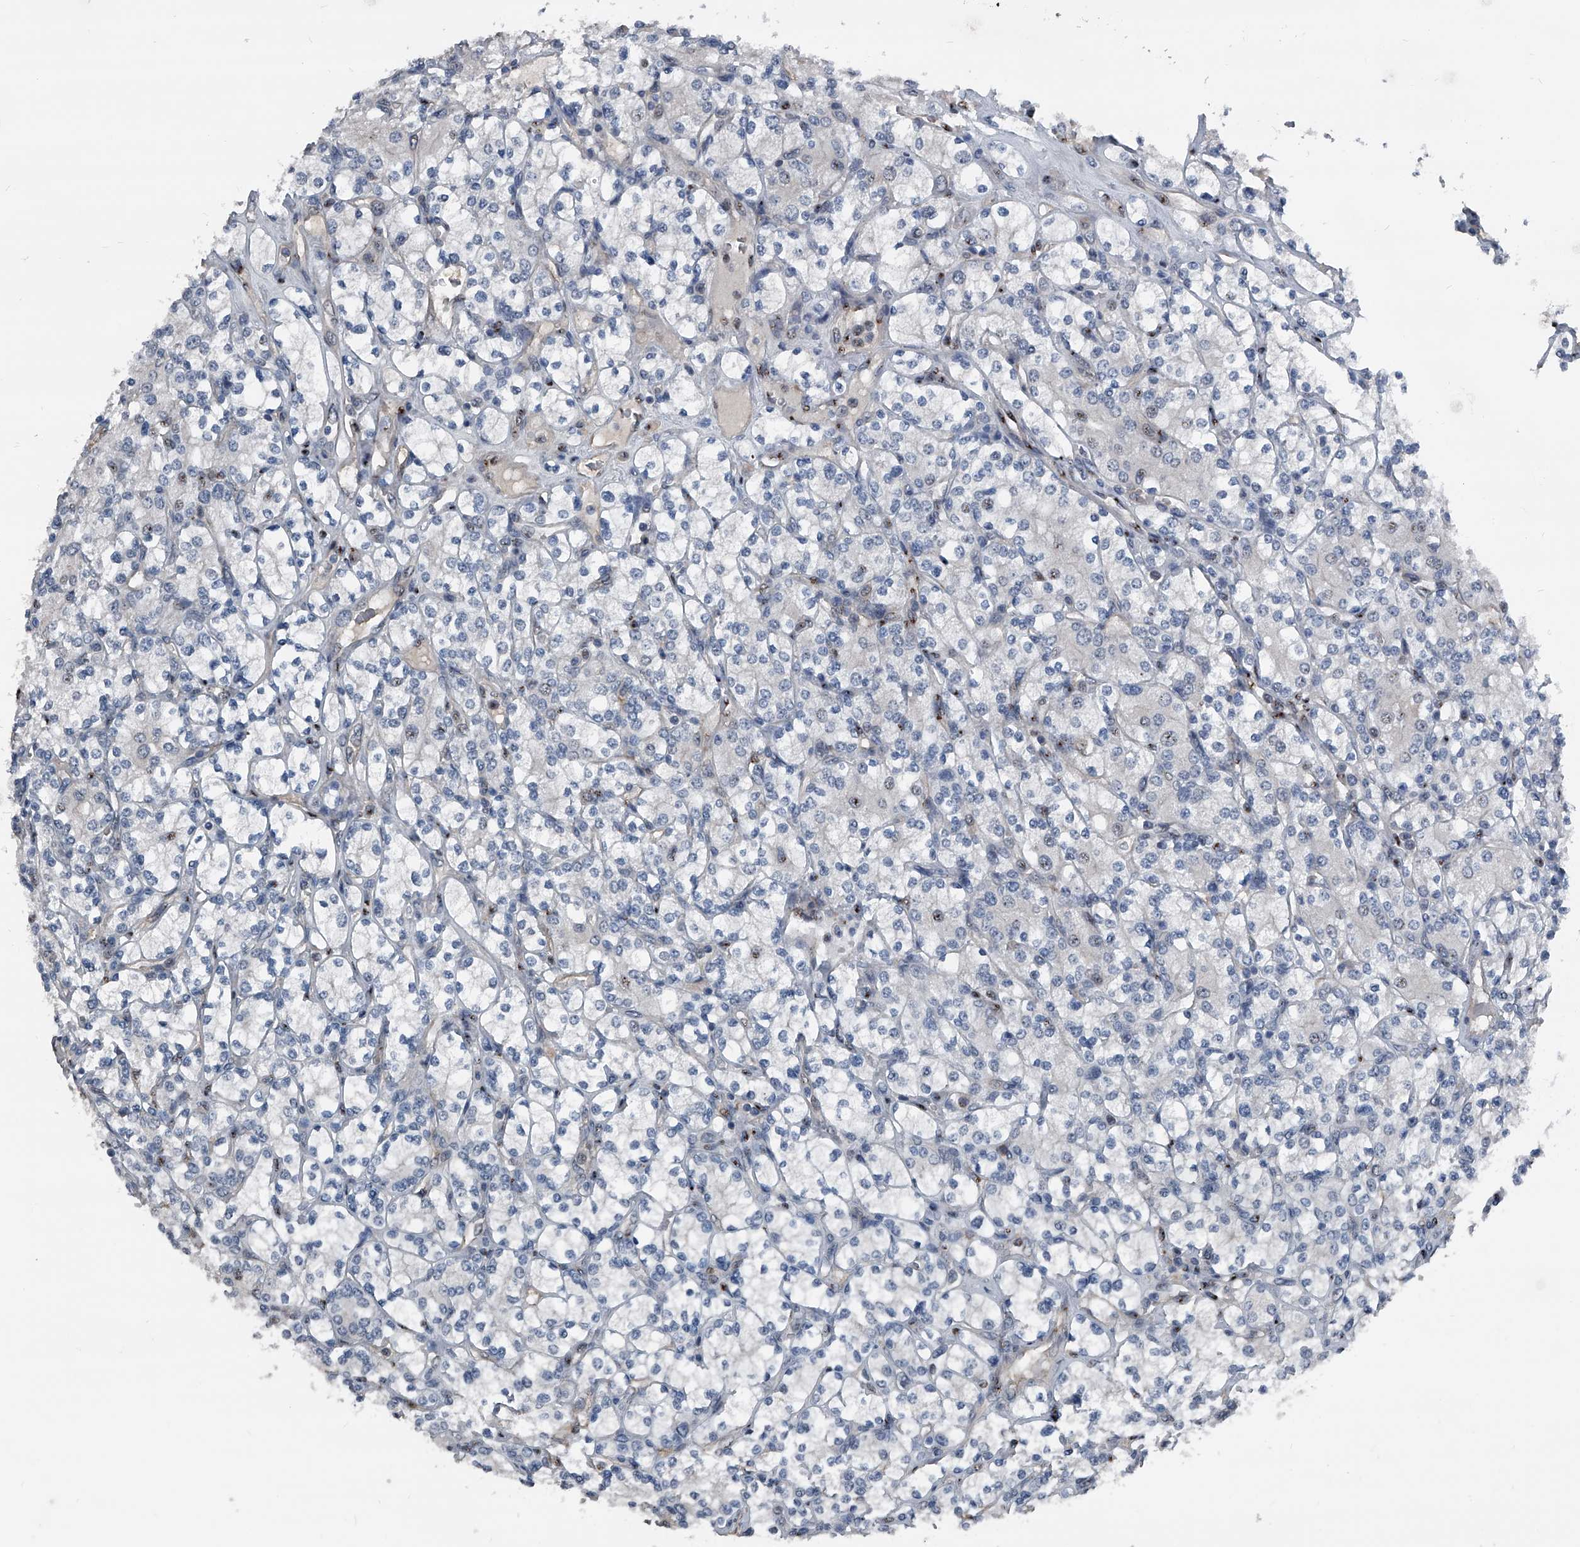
{"staining": {"intensity": "negative", "quantity": "none", "location": "none"}, "tissue": "renal cancer", "cell_type": "Tumor cells", "image_type": "cancer", "snomed": [{"axis": "morphology", "description": "Adenocarcinoma, NOS"}, {"axis": "topography", "description": "Kidney"}], "caption": "Immunohistochemistry of renal adenocarcinoma displays no expression in tumor cells.", "gene": "MEN1", "patient": {"sex": "male", "age": 77}}